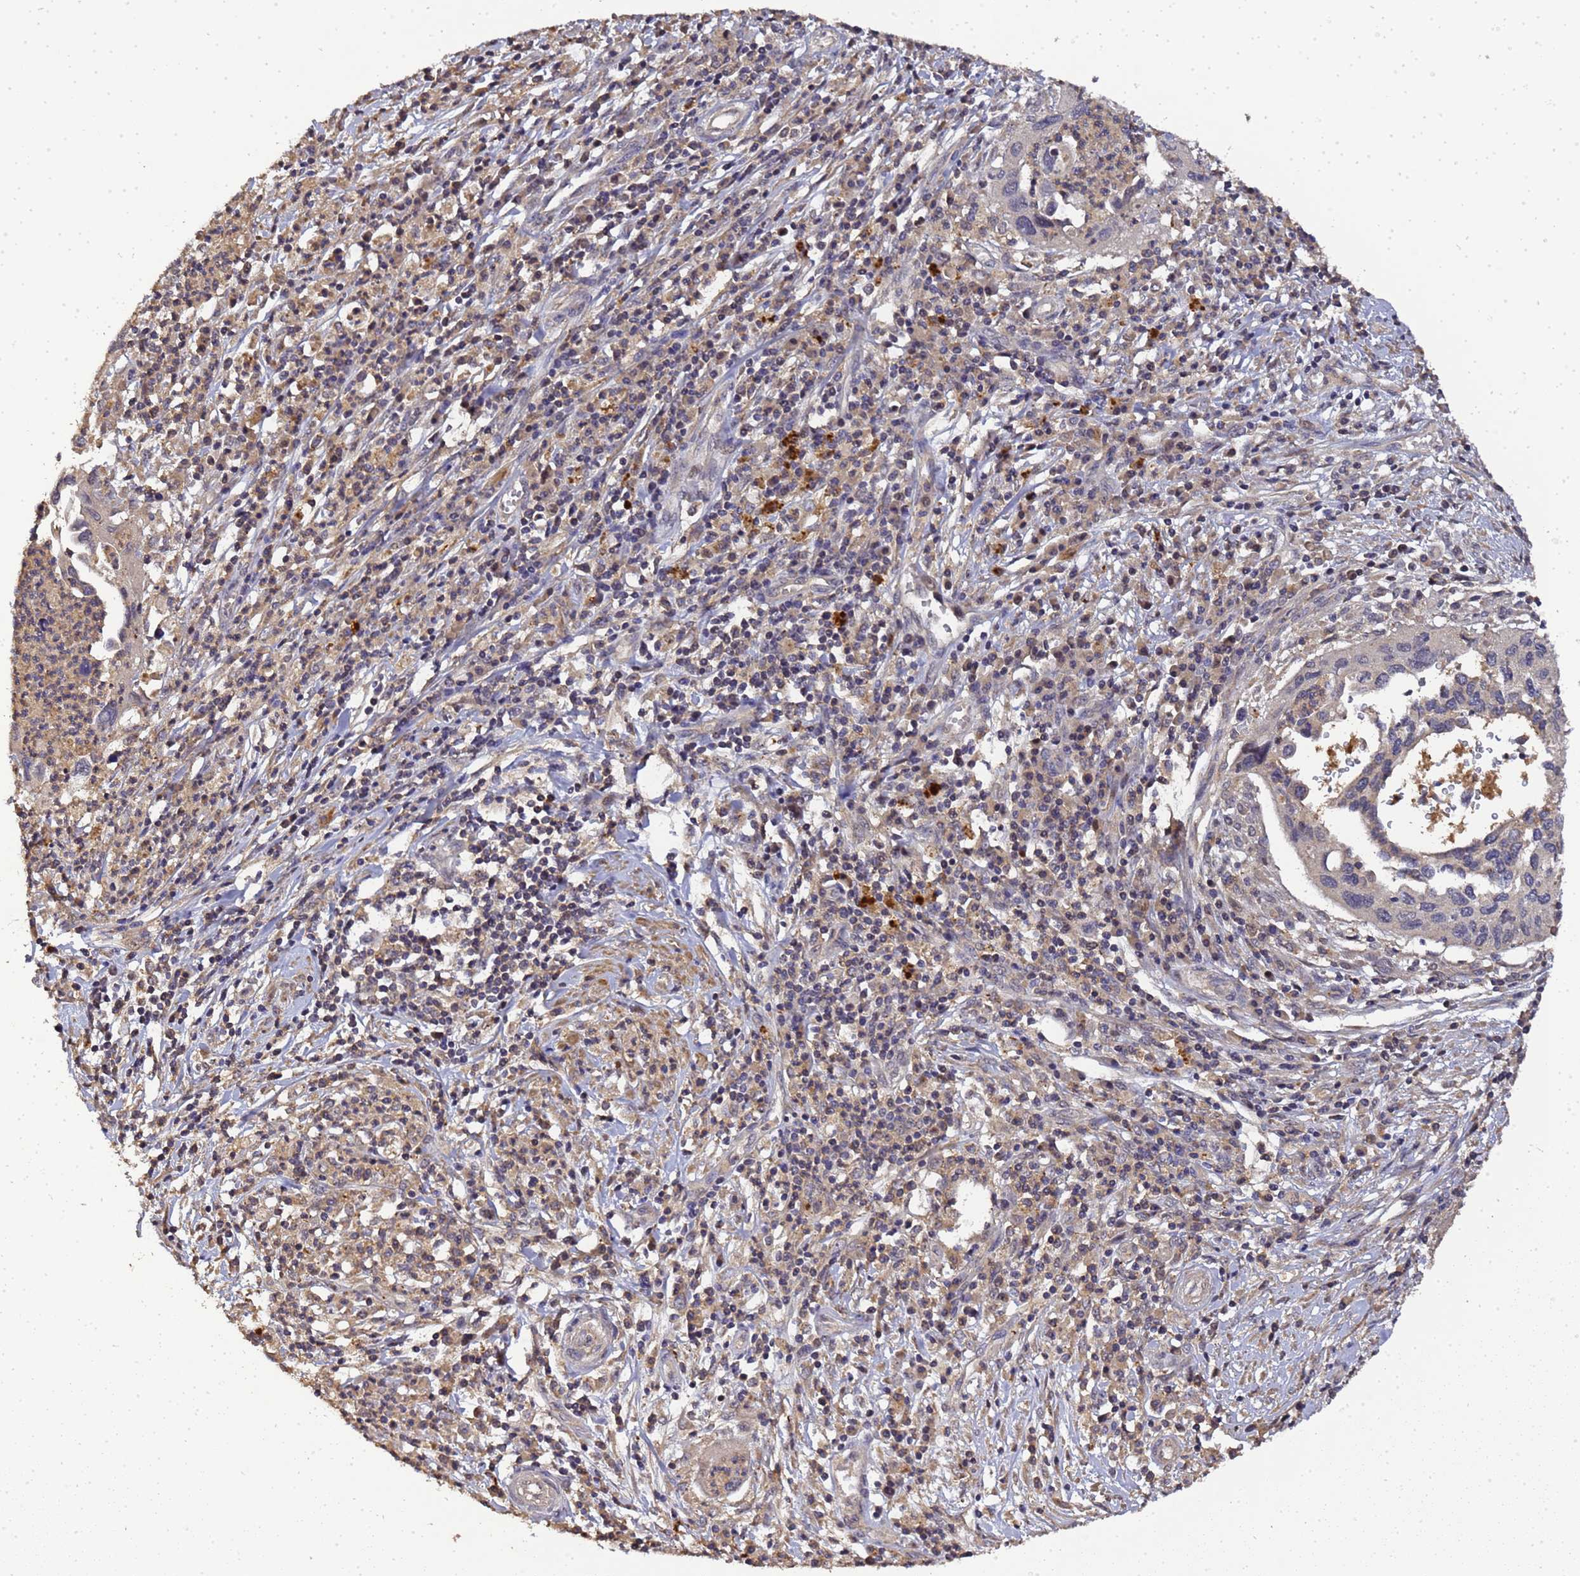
{"staining": {"intensity": "weak", "quantity": "<25%", "location": "cytoplasmic/membranous"}, "tissue": "cervical cancer", "cell_type": "Tumor cells", "image_type": "cancer", "snomed": [{"axis": "morphology", "description": "Squamous cell carcinoma, NOS"}, {"axis": "topography", "description": "Cervix"}], "caption": "Immunohistochemistry (IHC) photomicrograph of human cervical cancer (squamous cell carcinoma) stained for a protein (brown), which demonstrates no positivity in tumor cells.", "gene": "LGI4", "patient": {"sex": "female", "age": 38}}